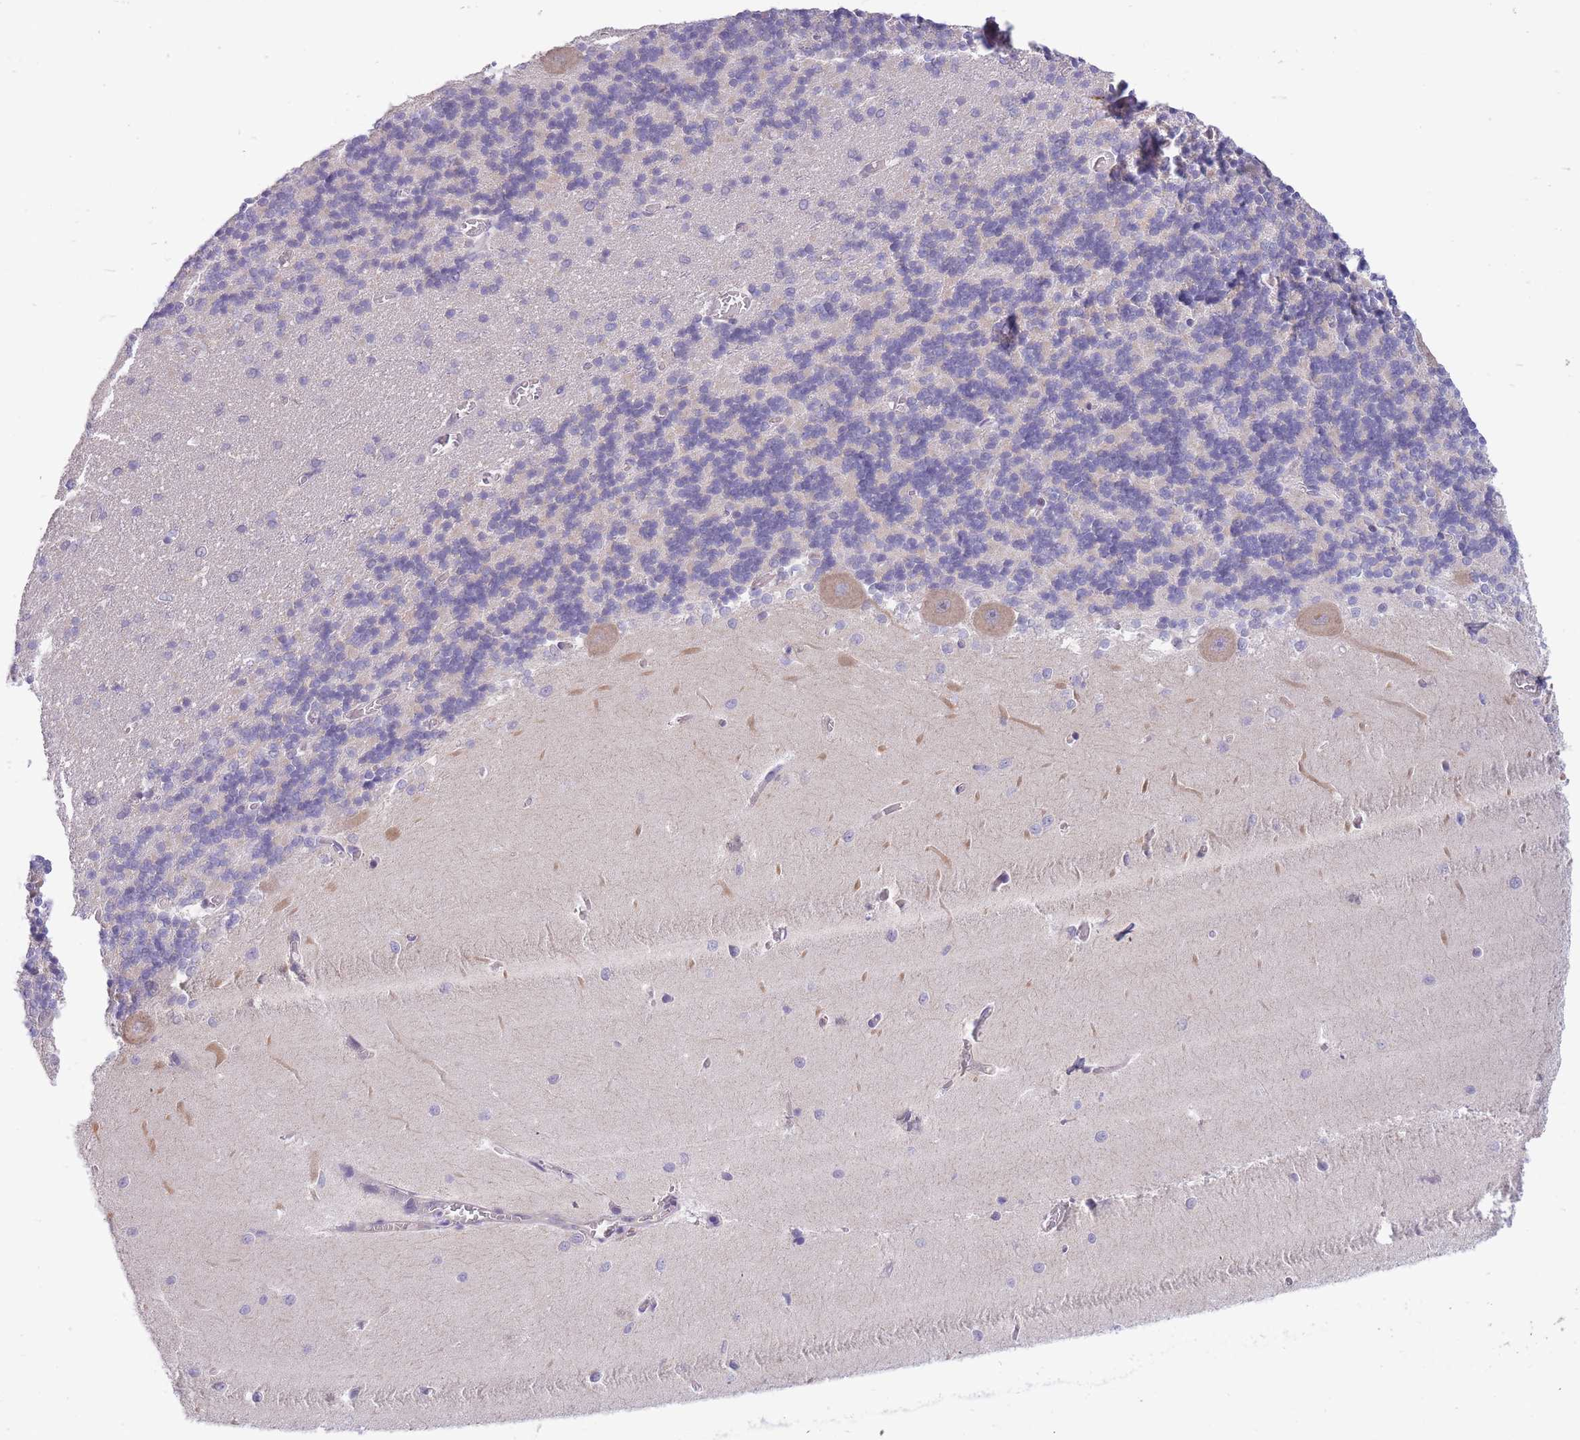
{"staining": {"intensity": "negative", "quantity": "none", "location": "none"}, "tissue": "cerebellum", "cell_type": "Cells in granular layer", "image_type": "normal", "snomed": [{"axis": "morphology", "description": "Normal tissue, NOS"}, {"axis": "topography", "description": "Cerebellum"}], "caption": "Immunohistochemistry (IHC) micrograph of benign cerebellum stained for a protein (brown), which shows no staining in cells in granular layer.", "gene": "SMC6", "patient": {"sex": "male", "age": 37}}